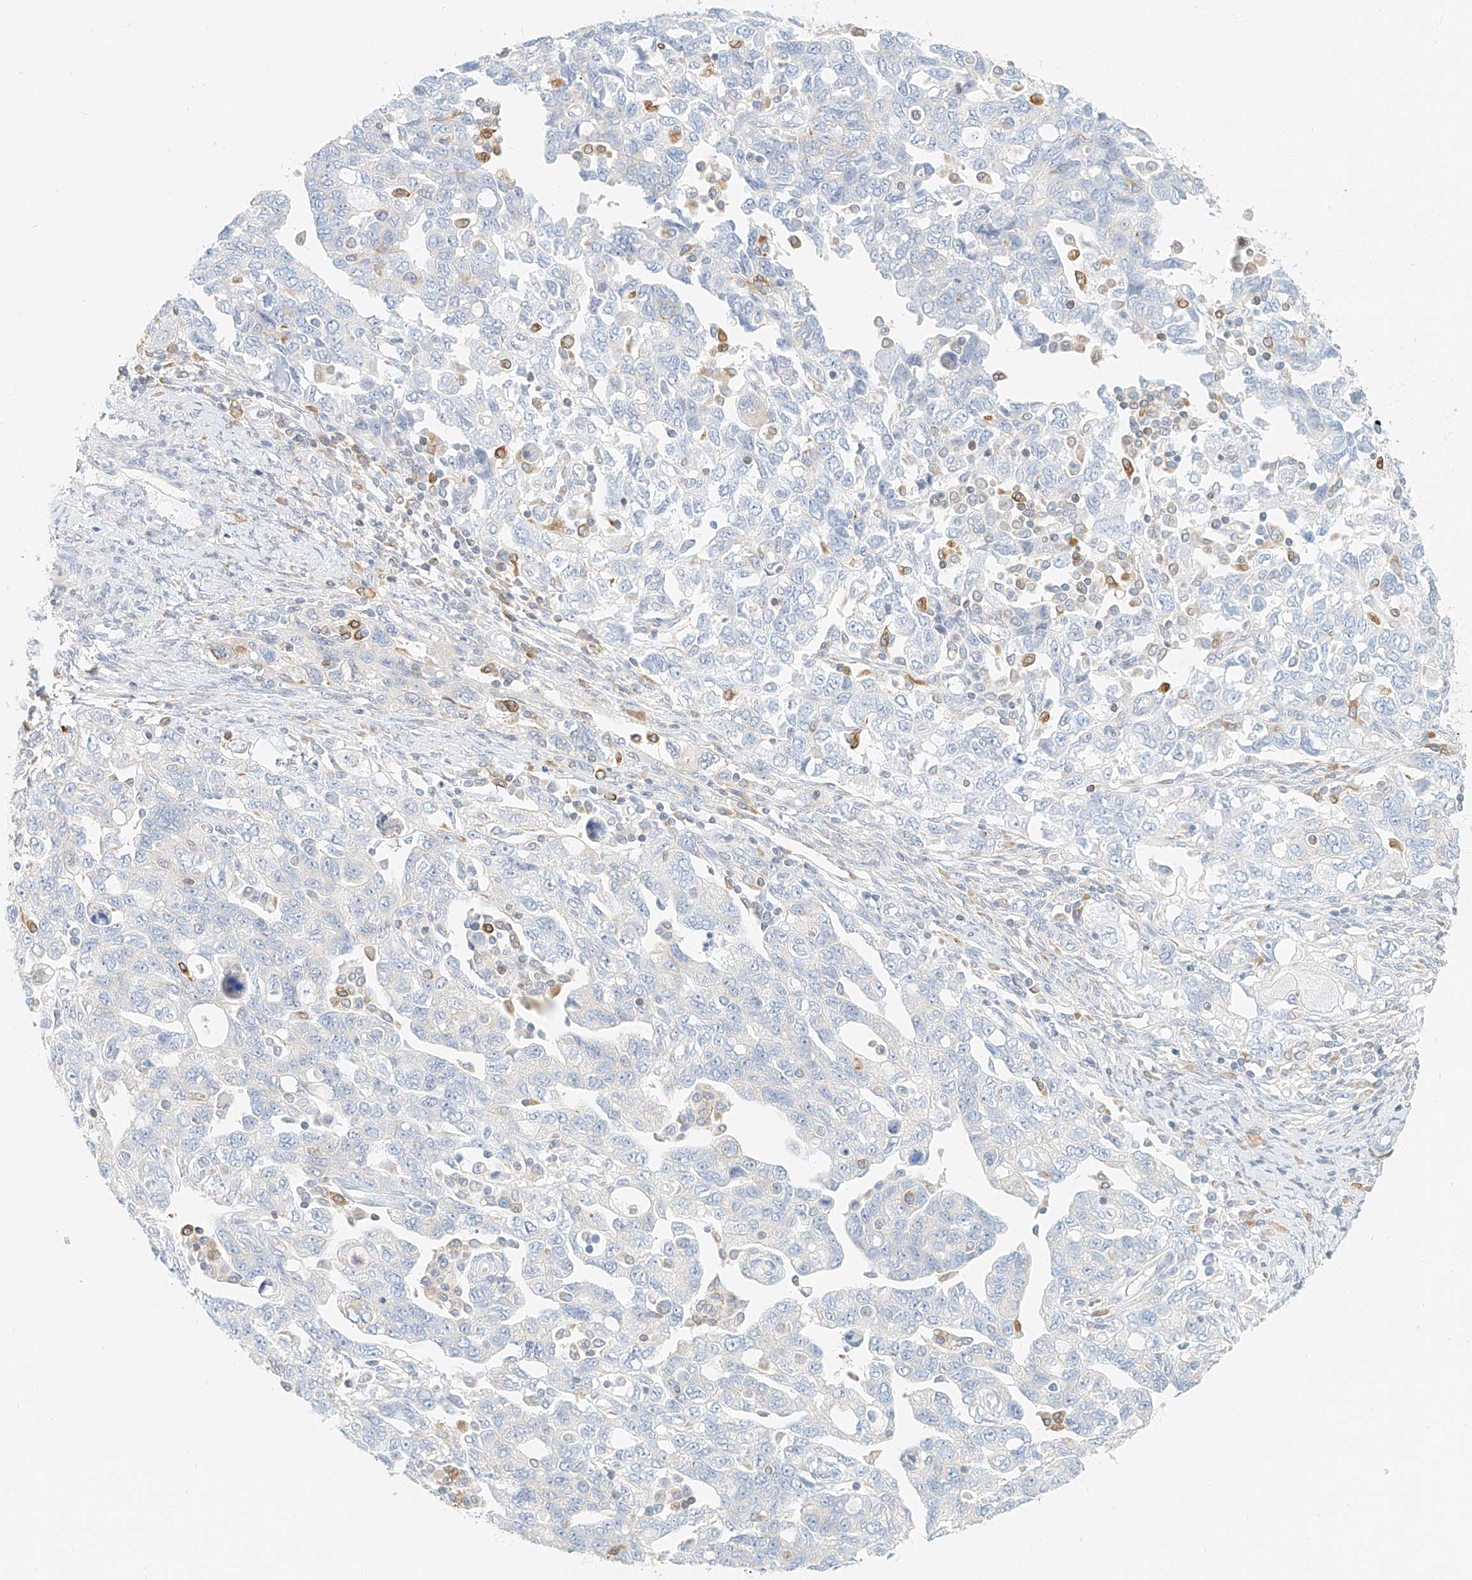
{"staining": {"intensity": "negative", "quantity": "none", "location": "none"}, "tissue": "ovarian cancer", "cell_type": "Tumor cells", "image_type": "cancer", "snomed": [{"axis": "morphology", "description": "Carcinoma, NOS"}, {"axis": "morphology", "description": "Cystadenocarcinoma, serous, NOS"}, {"axis": "topography", "description": "Ovary"}], "caption": "An immunohistochemistry (IHC) photomicrograph of ovarian carcinoma is shown. There is no staining in tumor cells of ovarian carcinoma. (DAB immunohistochemistry with hematoxylin counter stain).", "gene": "DHRS7", "patient": {"sex": "female", "age": 69}}